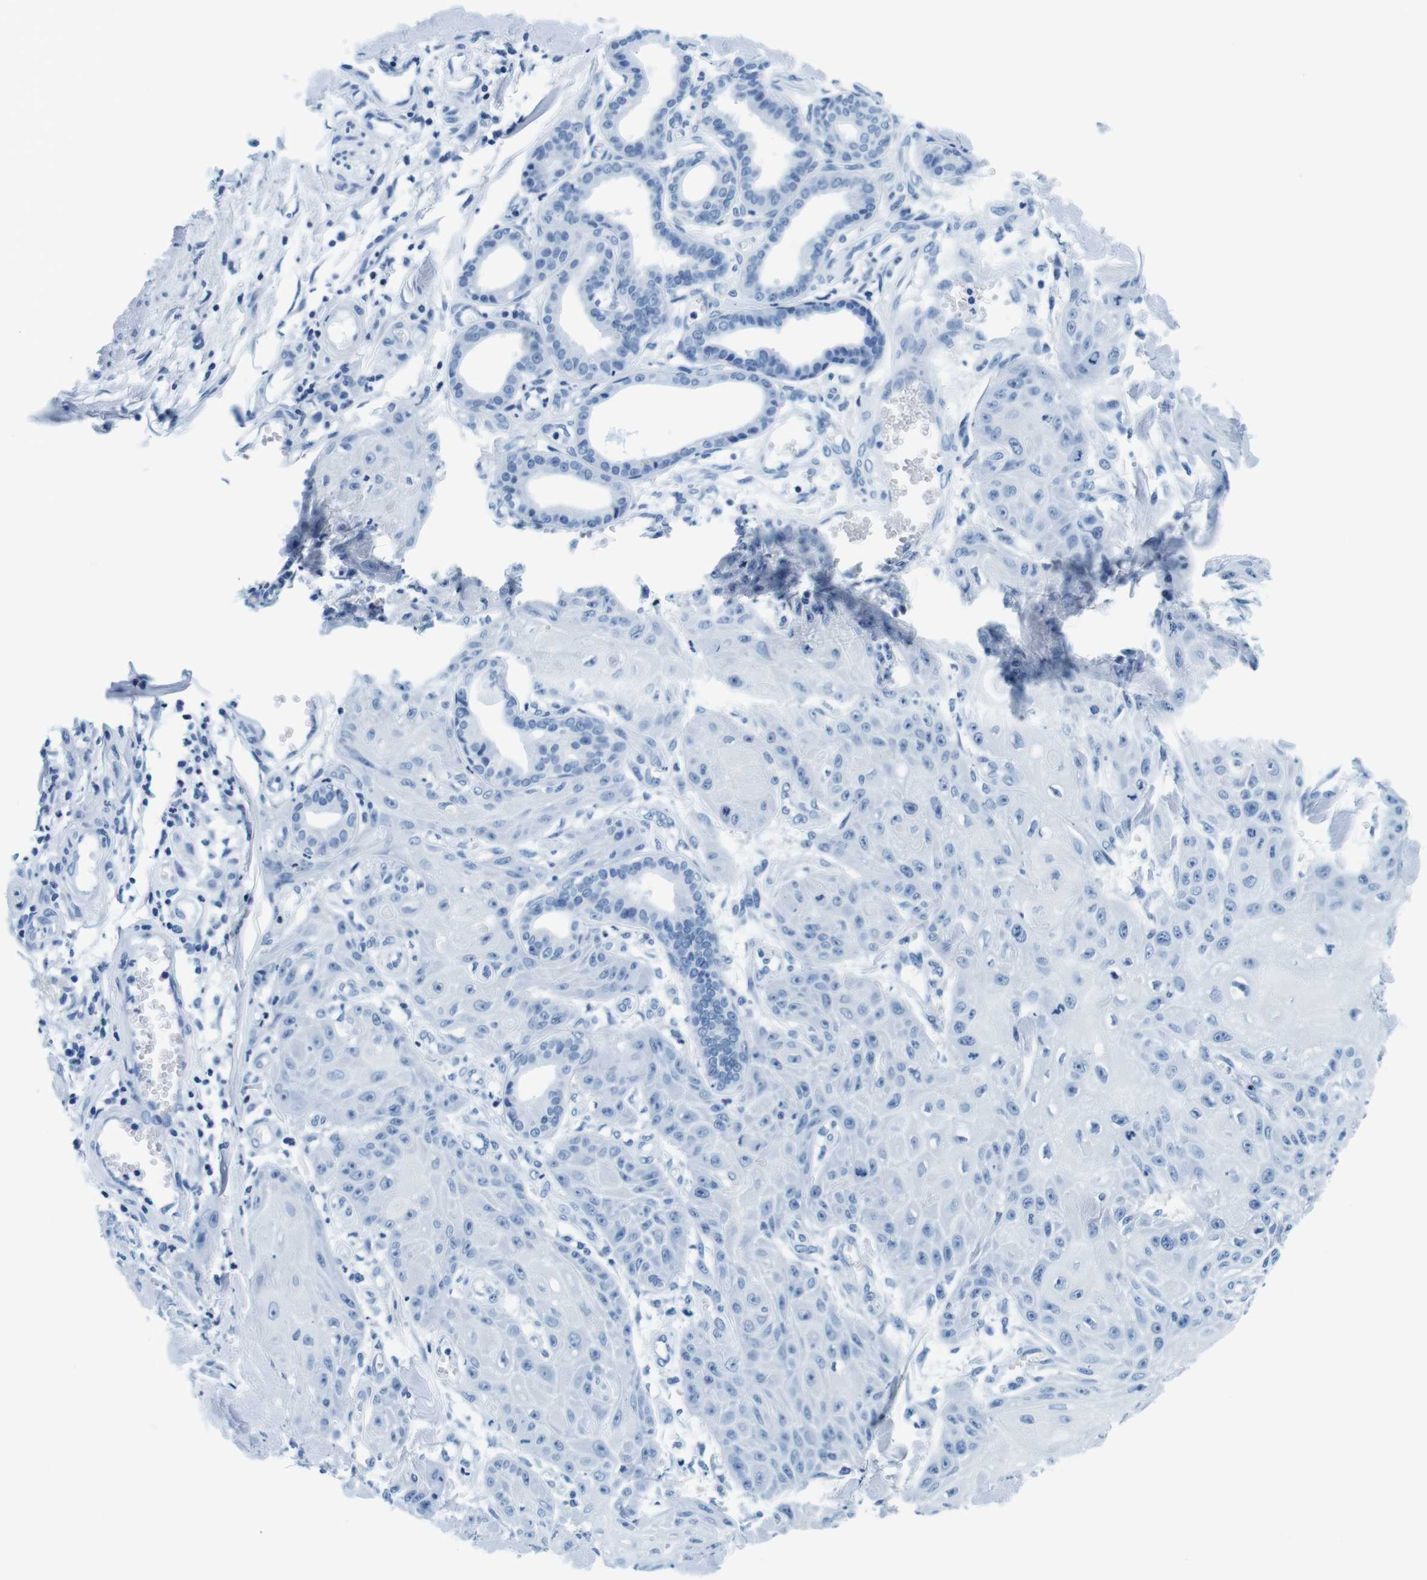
{"staining": {"intensity": "negative", "quantity": "none", "location": "none"}, "tissue": "skin cancer", "cell_type": "Tumor cells", "image_type": "cancer", "snomed": [{"axis": "morphology", "description": "Squamous cell carcinoma, NOS"}, {"axis": "topography", "description": "Skin"}], "caption": "Tumor cells show no significant protein positivity in skin cancer (squamous cell carcinoma).", "gene": "ELANE", "patient": {"sex": "male", "age": 74}}